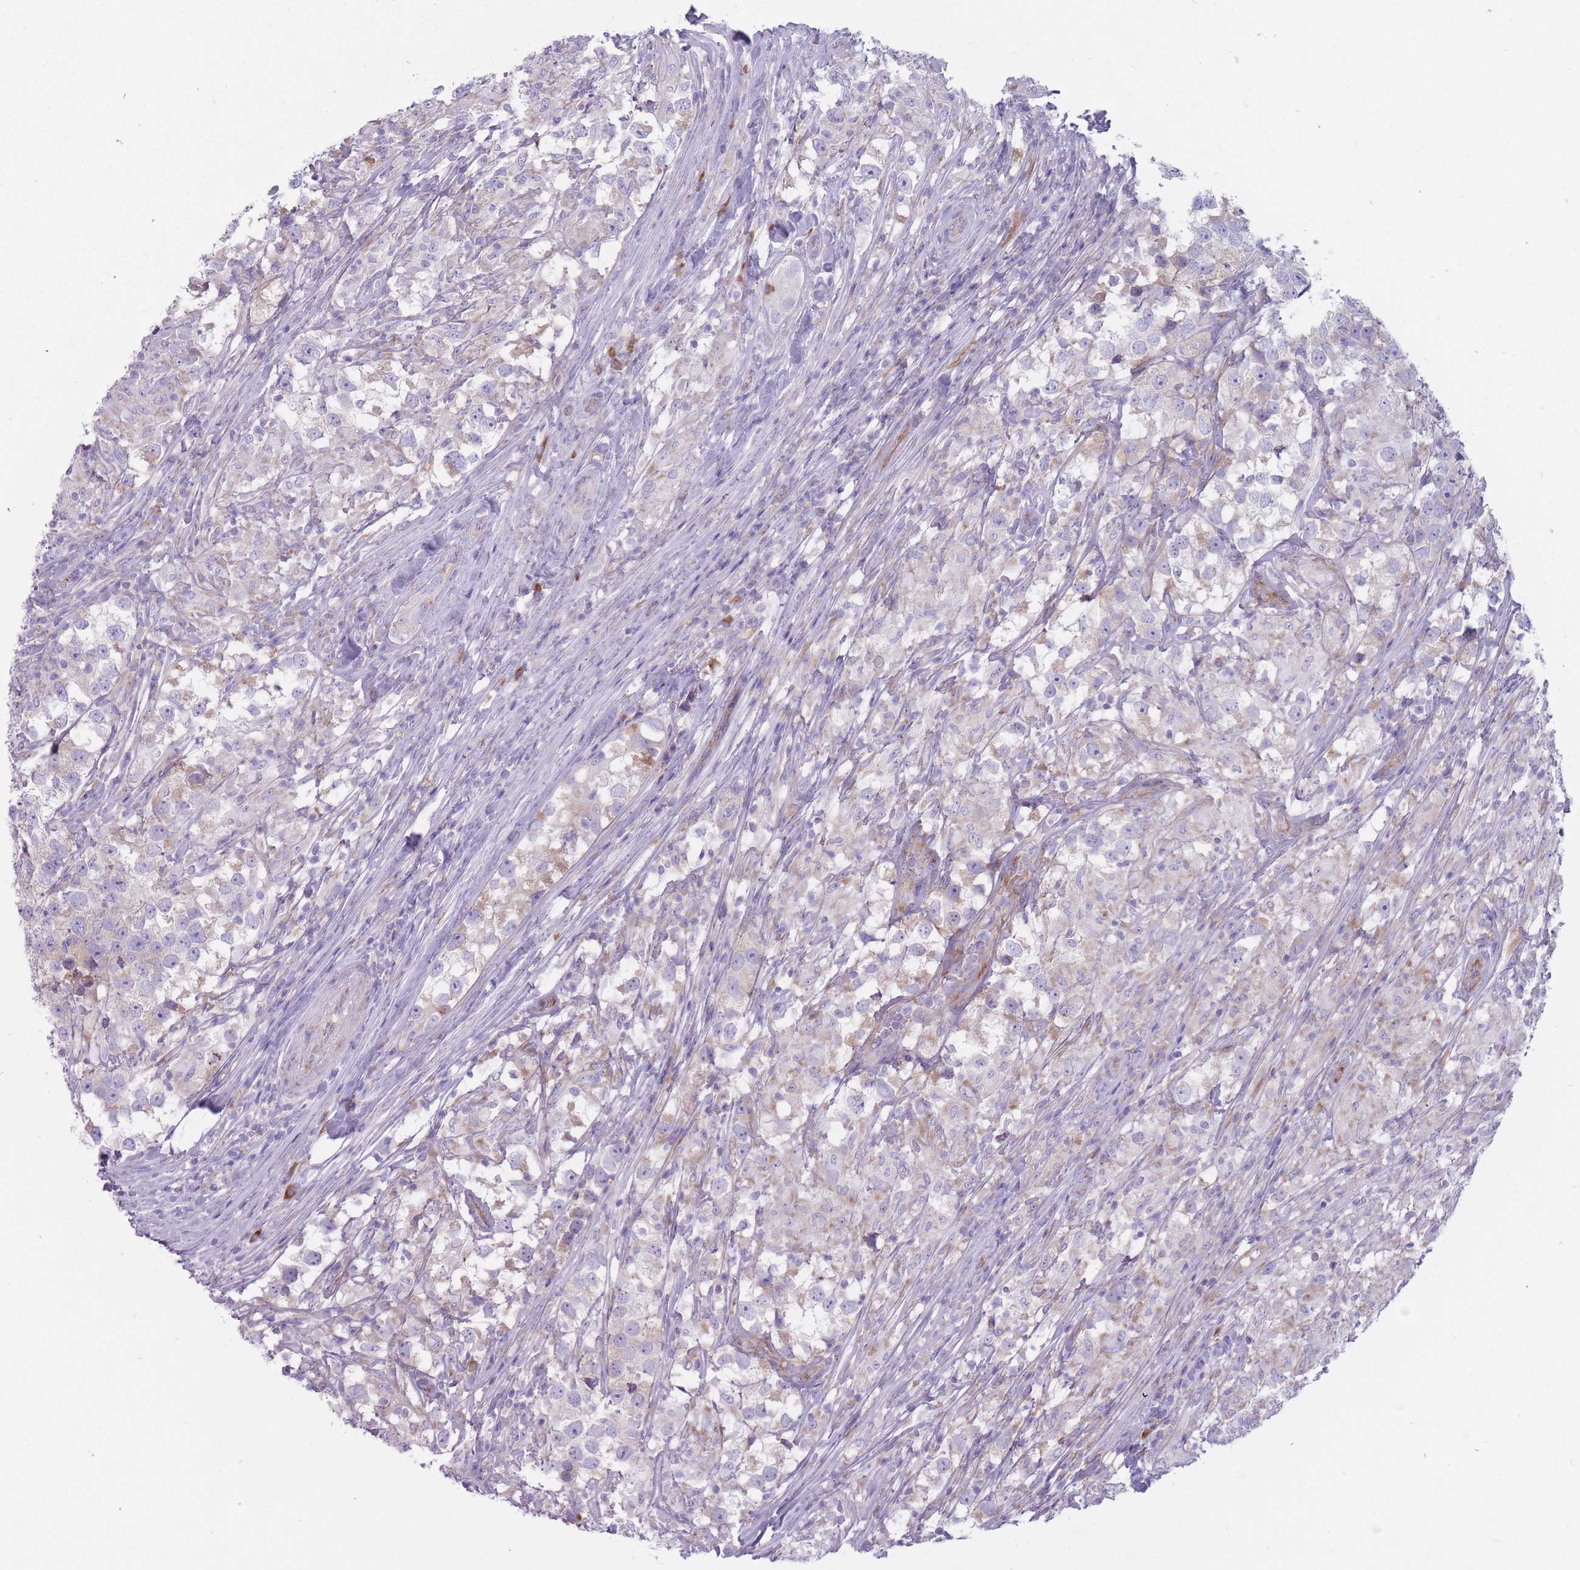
{"staining": {"intensity": "weak", "quantity": "25%-75%", "location": "cytoplasmic/membranous"}, "tissue": "testis cancer", "cell_type": "Tumor cells", "image_type": "cancer", "snomed": [{"axis": "morphology", "description": "Seminoma, NOS"}, {"axis": "topography", "description": "Testis"}], "caption": "Protein staining exhibits weak cytoplasmic/membranous positivity in about 25%-75% of tumor cells in seminoma (testis).", "gene": "RPL18", "patient": {"sex": "male", "age": 46}}